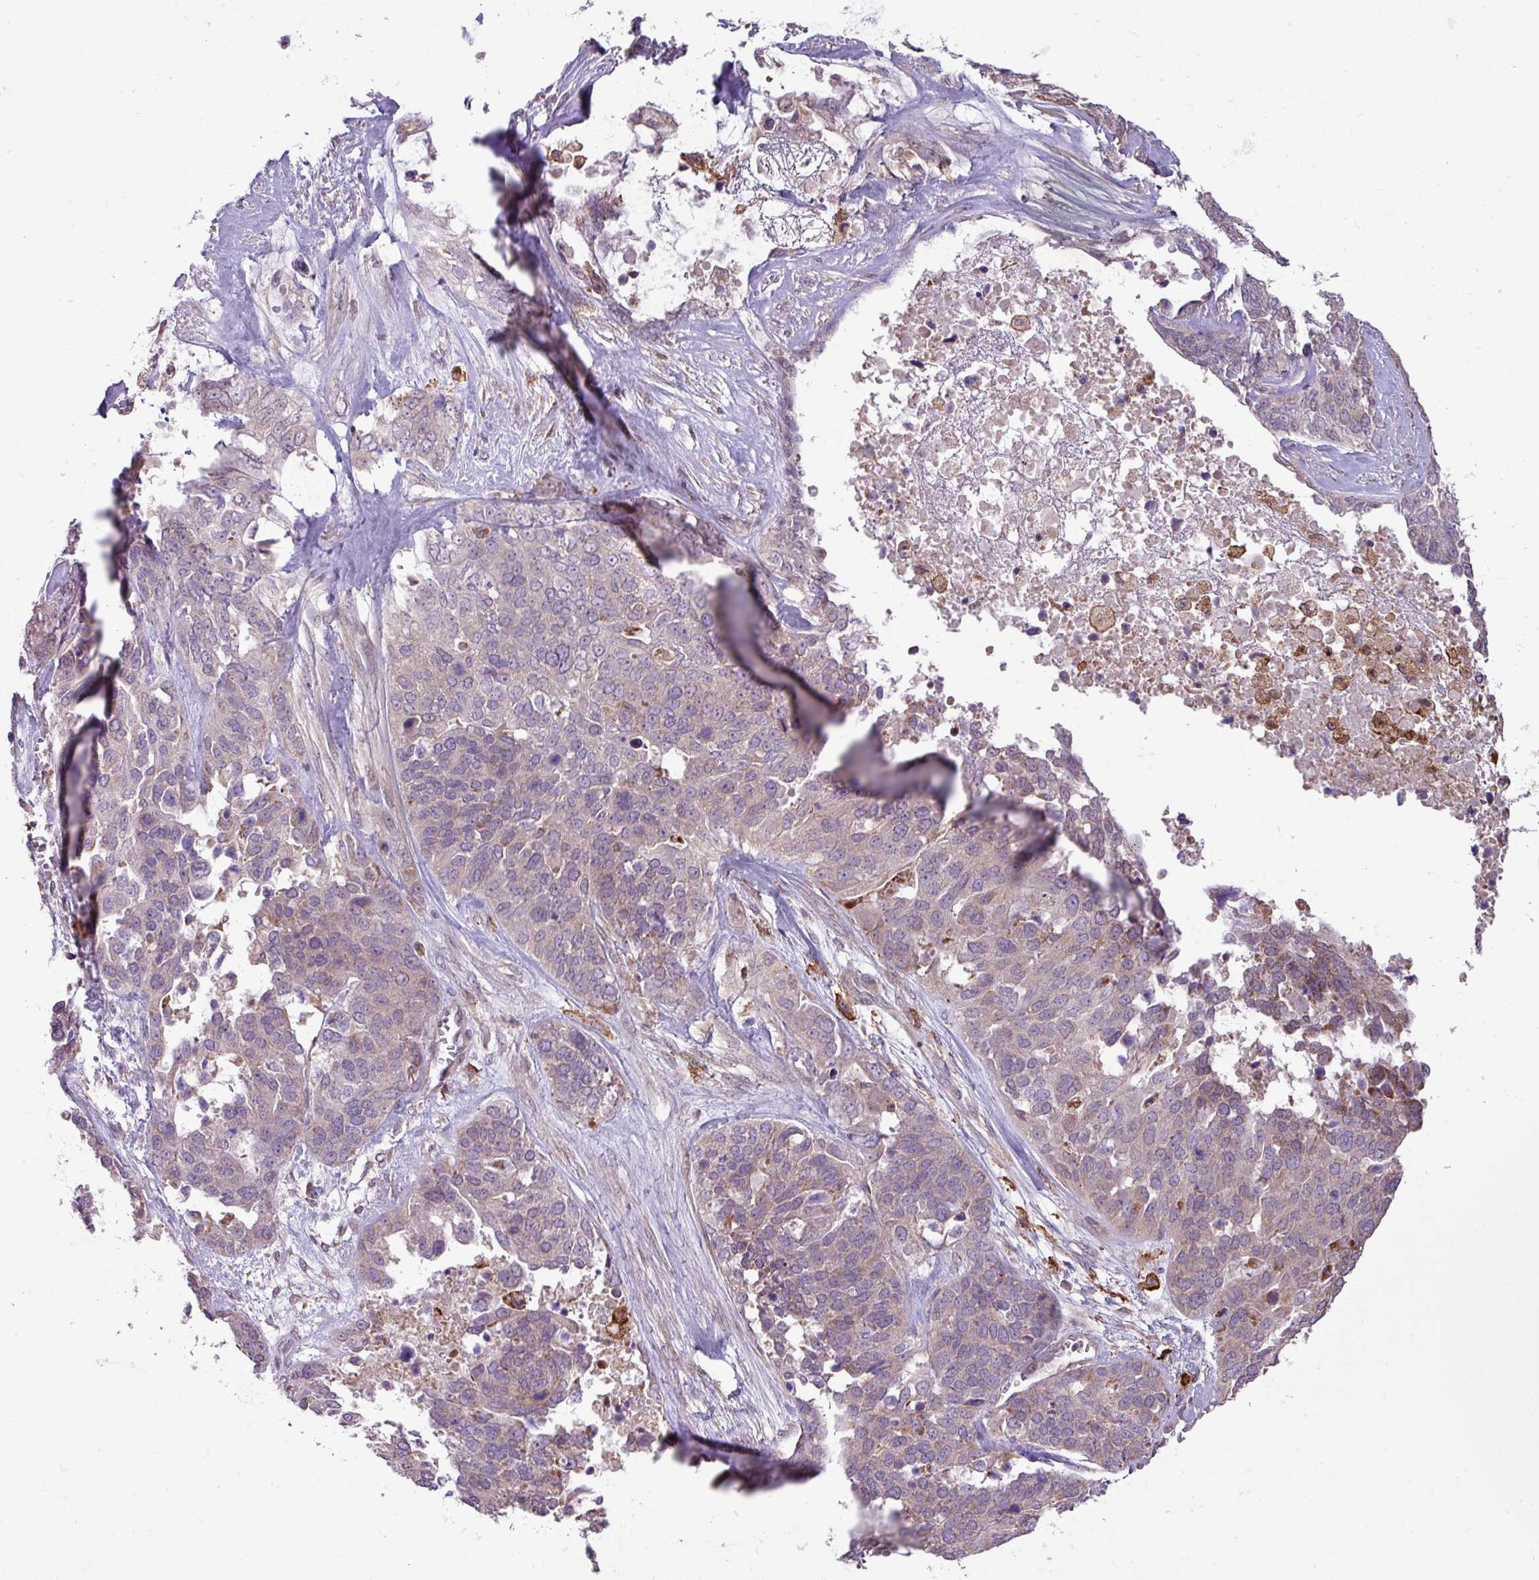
{"staining": {"intensity": "weak", "quantity": "<25%", "location": "cytoplasmic/membranous"}, "tissue": "ovarian cancer", "cell_type": "Tumor cells", "image_type": "cancer", "snomed": [{"axis": "morphology", "description": "Cystadenocarcinoma, serous, NOS"}, {"axis": "topography", "description": "Ovary"}], "caption": "The immunohistochemistry (IHC) histopathology image has no significant expression in tumor cells of ovarian cancer (serous cystadenocarcinoma) tissue.", "gene": "ARHGEF25", "patient": {"sex": "female", "age": 44}}